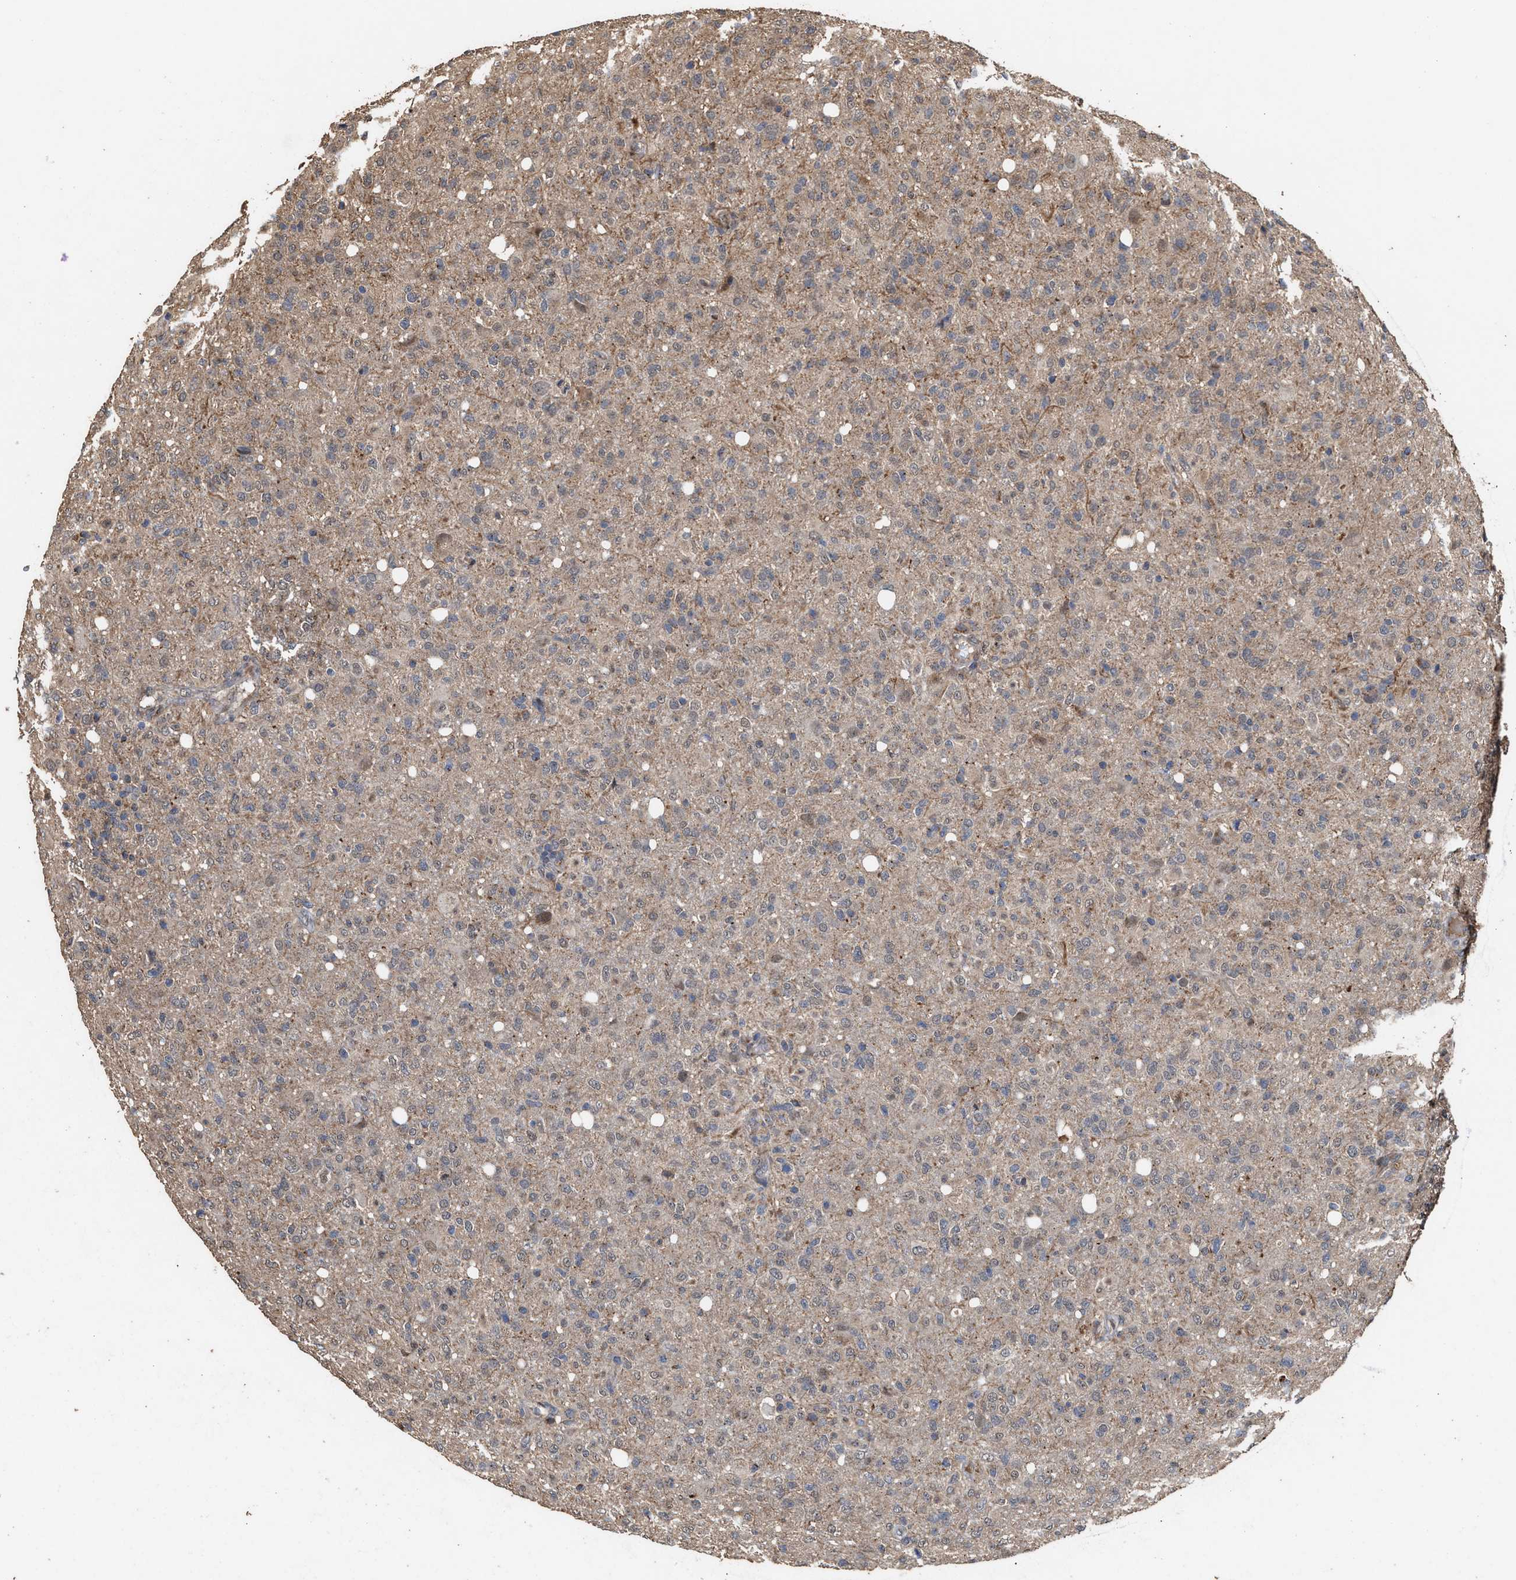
{"staining": {"intensity": "weak", "quantity": ">75%", "location": "cytoplasmic/membranous"}, "tissue": "glioma", "cell_type": "Tumor cells", "image_type": "cancer", "snomed": [{"axis": "morphology", "description": "Glioma, malignant, High grade"}, {"axis": "topography", "description": "Brain"}], "caption": "Human malignant glioma (high-grade) stained for a protein (brown) exhibits weak cytoplasmic/membranous positive expression in approximately >75% of tumor cells.", "gene": "ZNHIT6", "patient": {"sex": "female", "age": 57}}